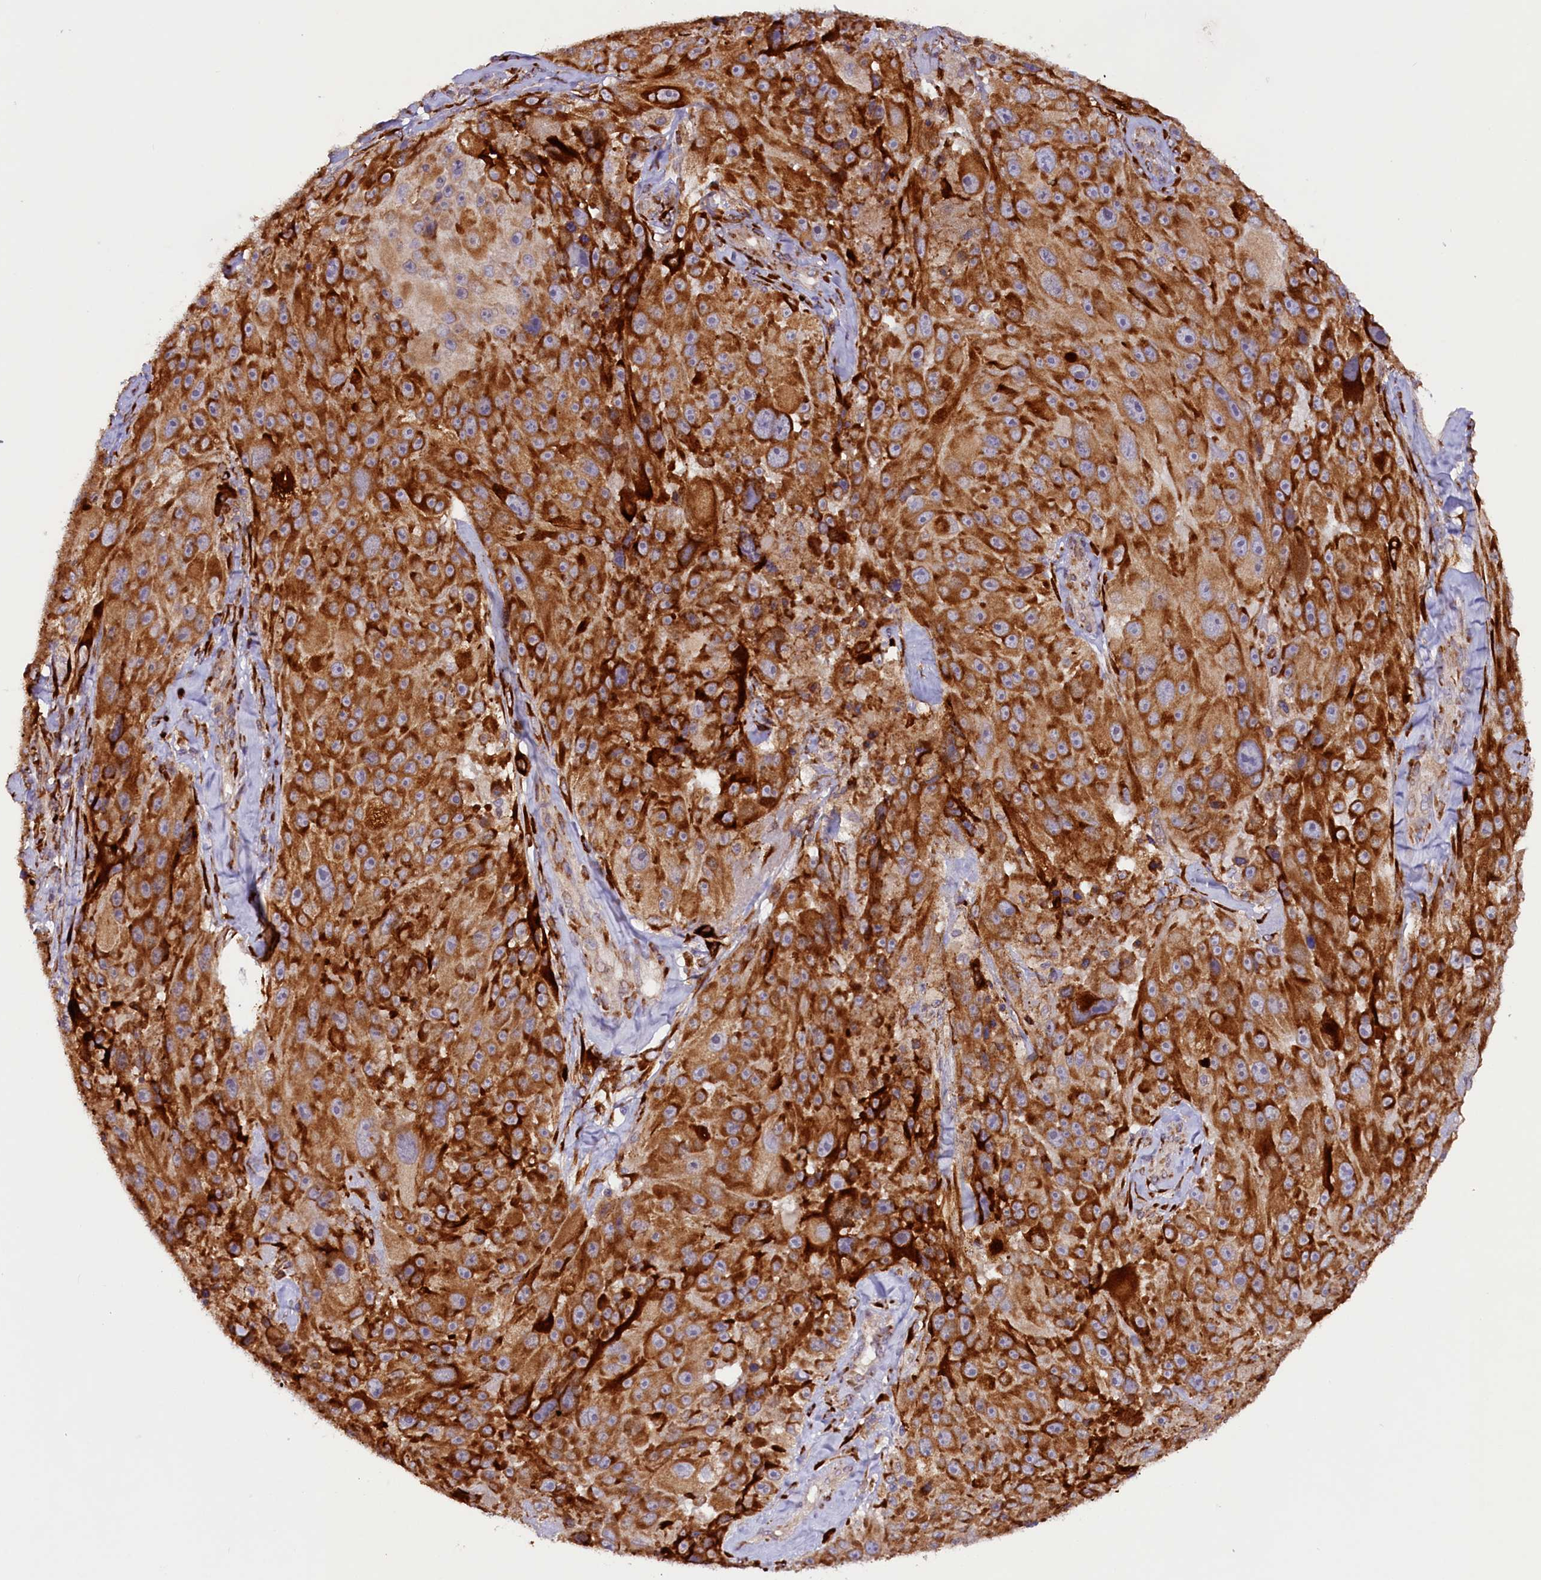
{"staining": {"intensity": "strong", "quantity": ">75%", "location": "cytoplasmic/membranous"}, "tissue": "melanoma", "cell_type": "Tumor cells", "image_type": "cancer", "snomed": [{"axis": "morphology", "description": "Malignant melanoma, Metastatic site"}, {"axis": "topography", "description": "Lymph node"}], "caption": "Immunohistochemical staining of malignant melanoma (metastatic site) reveals high levels of strong cytoplasmic/membranous staining in approximately >75% of tumor cells.", "gene": "SSC5D", "patient": {"sex": "male", "age": 62}}